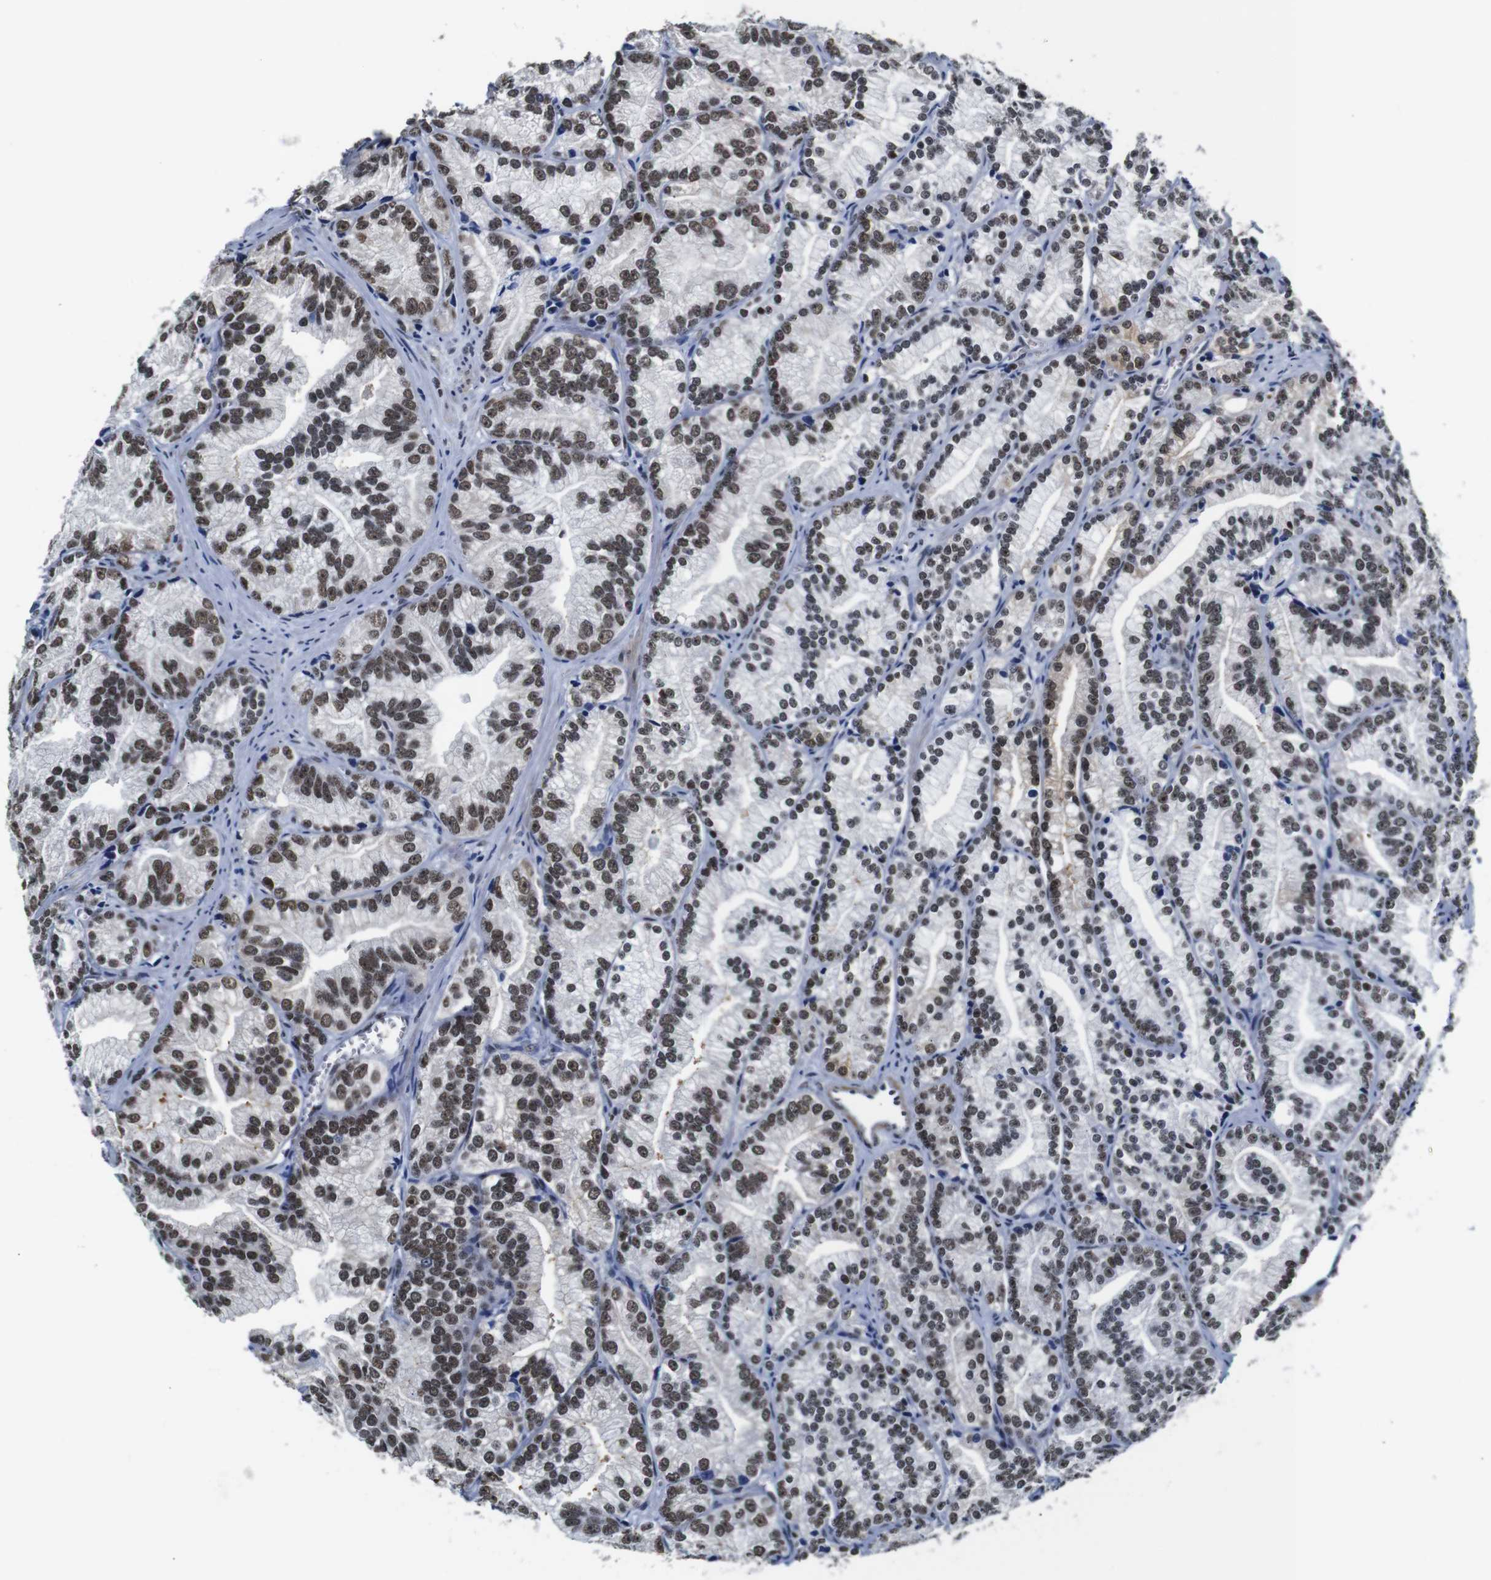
{"staining": {"intensity": "moderate", "quantity": ">75%", "location": "nuclear"}, "tissue": "prostate cancer", "cell_type": "Tumor cells", "image_type": "cancer", "snomed": [{"axis": "morphology", "description": "Adenocarcinoma, Low grade"}, {"axis": "topography", "description": "Prostate"}], "caption": "Immunohistochemical staining of prostate cancer exhibits medium levels of moderate nuclear staining in approximately >75% of tumor cells.", "gene": "ILDR2", "patient": {"sex": "male", "age": 89}}